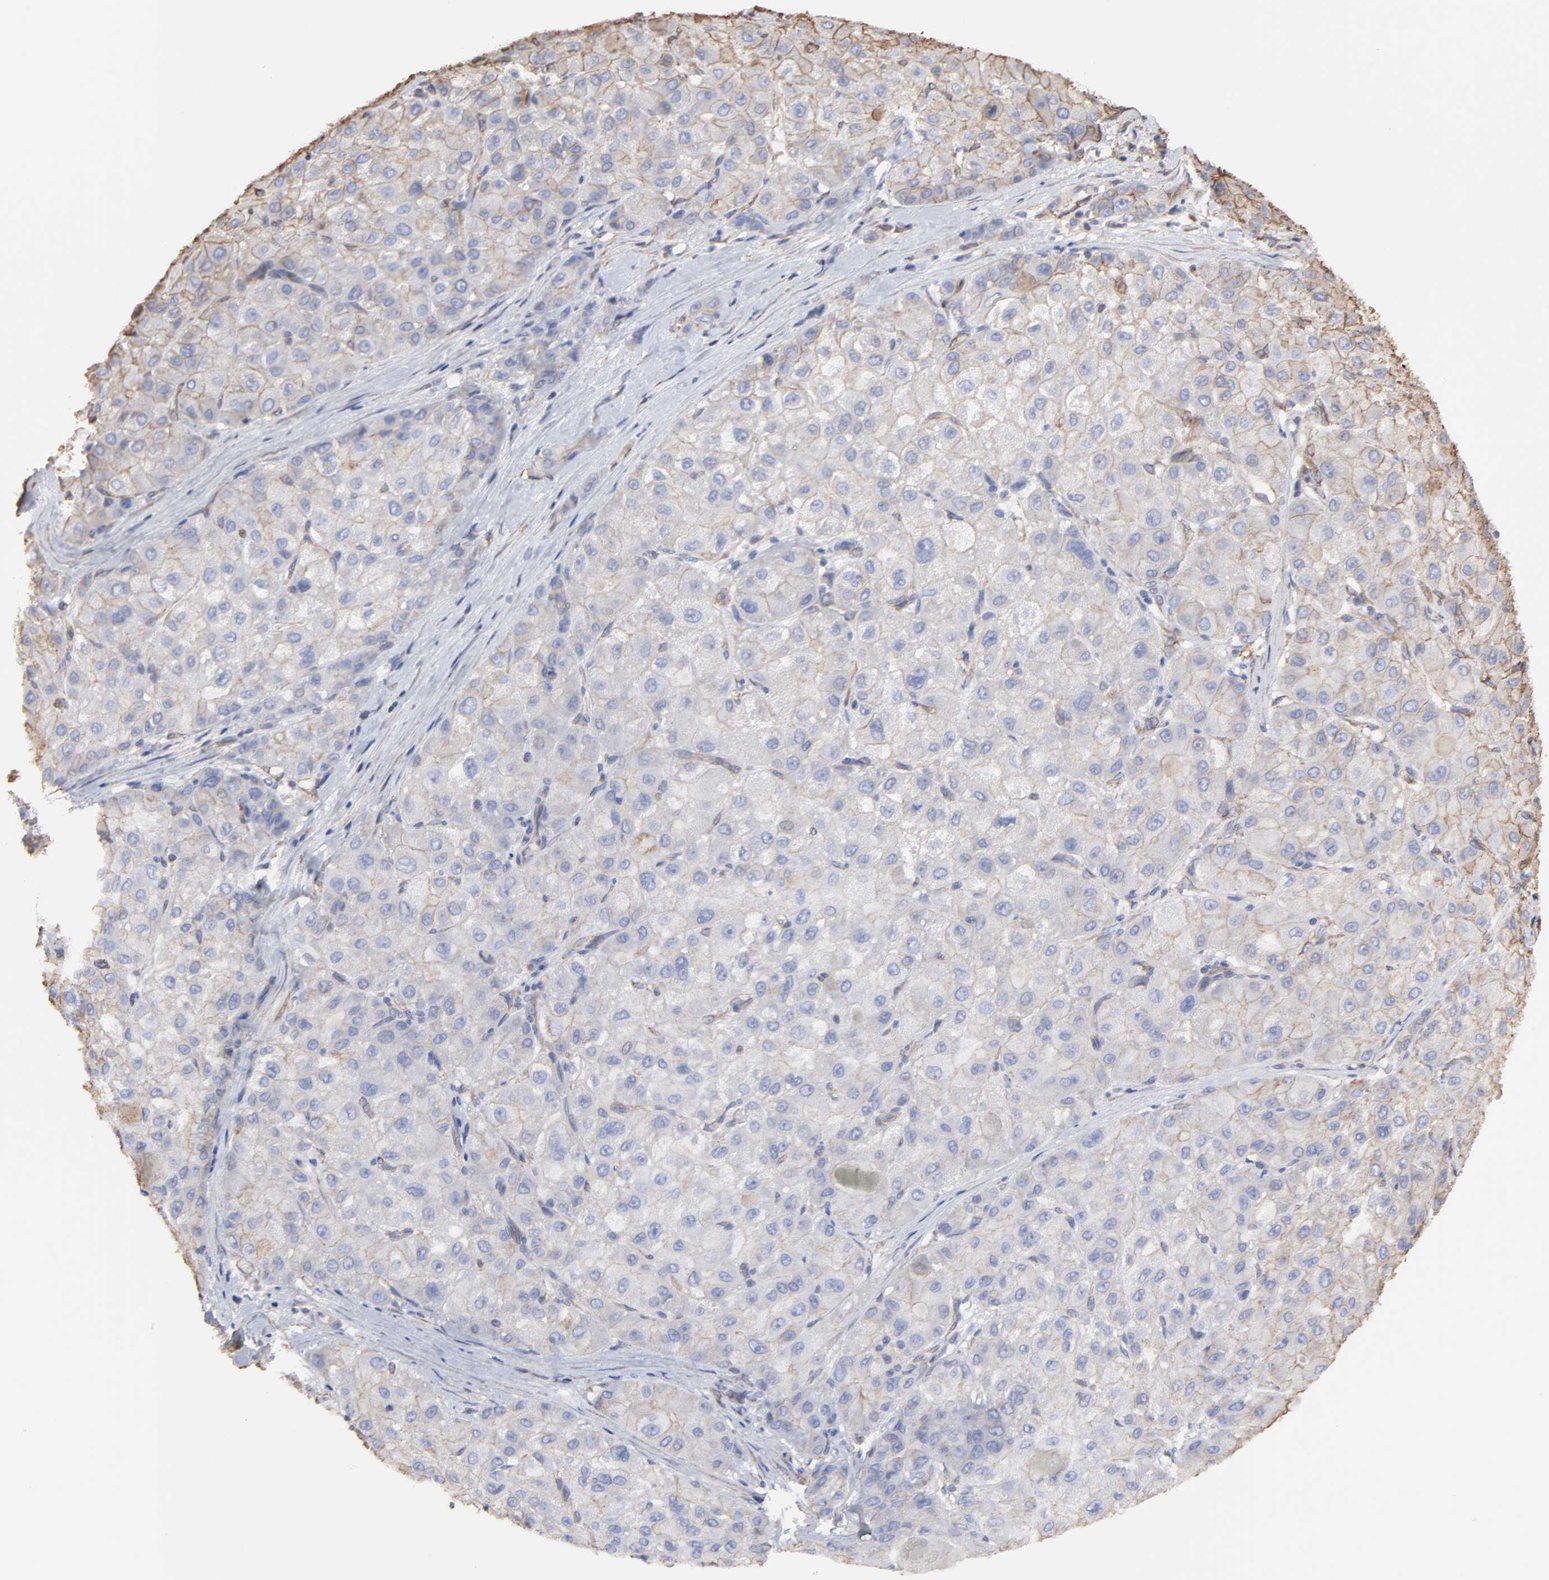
{"staining": {"intensity": "weak", "quantity": "25%-75%", "location": "cytoplasmic/membranous"}, "tissue": "liver cancer", "cell_type": "Tumor cells", "image_type": "cancer", "snomed": [{"axis": "morphology", "description": "Carcinoma, Hepatocellular, NOS"}, {"axis": "topography", "description": "Liver"}], "caption": "This is an image of IHC staining of hepatocellular carcinoma (liver), which shows weak staining in the cytoplasmic/membranous of tumor cells.", "gene": "LRCH2", "patient": {"sex": "male", "age": 80}}